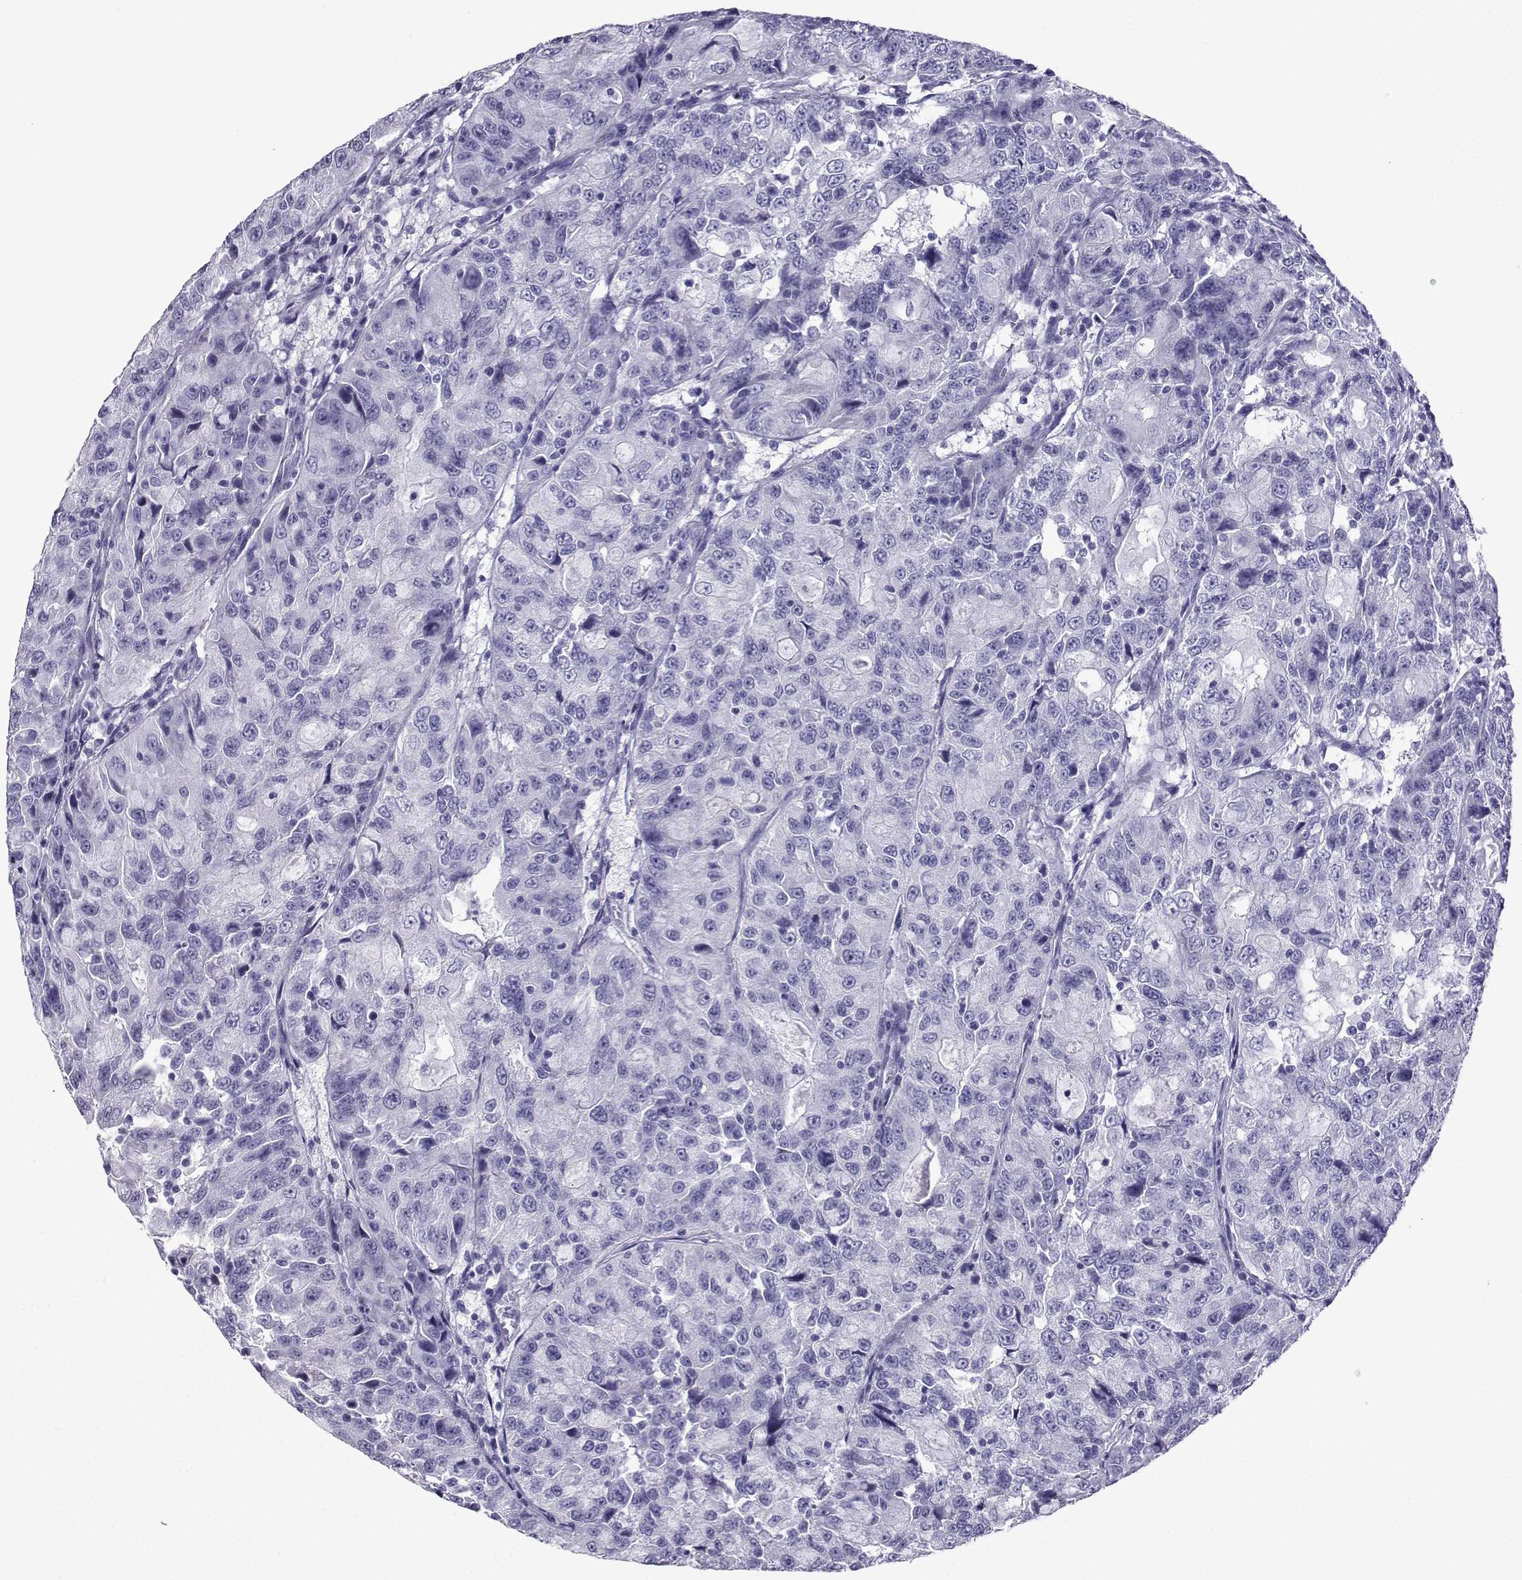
{"staining": {"intensity": "negative", "quantity": "none", "location": "none"}, "tissue": "urothelial cancer", "cell_type": "Tumor cells", "image_type": "cancer", "snomed": [{"axis": "morphology", "description": "Urothelial carcinoma, NOS"}, {"axis": "morphology", "description": "Urothelial carcinoma, High grade"}, {"axis": "topography", "description": "Urinary bladder"}], "caption": "Protein analysis of transitional cell carcinoma reveals no significant staining in tumor cells.", "gene": "CD109", "patient": {"sex": "female", "age": 73}}